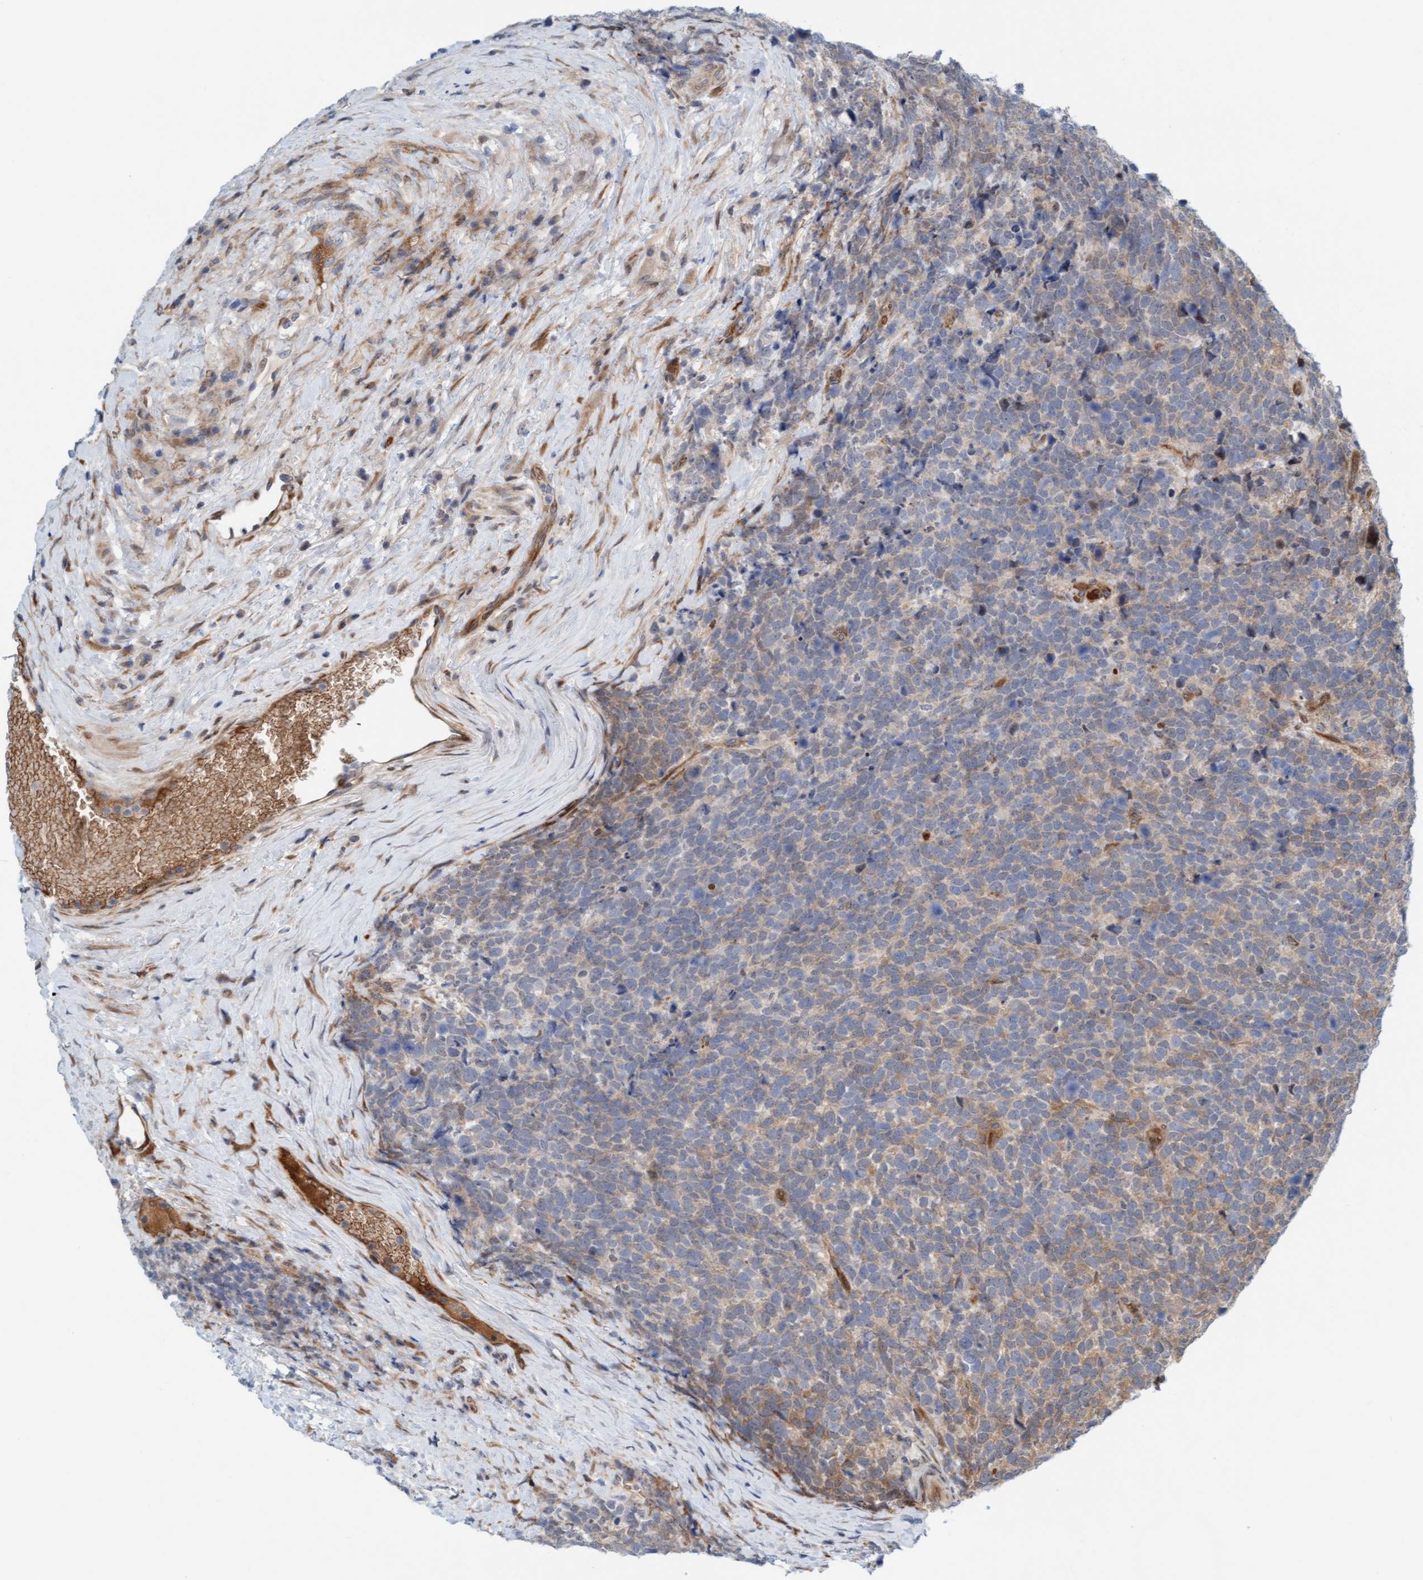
{"staining": {"intensity": "weak", "quantity": "<25%", "location": "cytoplasmic/membranous"}, "tissue": "urothelial cancer", "cell_type": "Tumor cells", "image_type": "cancer", "snomed": [{"axis": "morphology", "description": "Urothelial carcinoma, High grade"}, {"axis": "topography", "description": "Urinary bladder"}], "caption": "Immunohistochemical staining of high-grade urothelial carcinoma demonstrates no significant staining in tumor cells.", "gene": "EIF4EBP1", "patient": {"sex": "female", "age": 82}}